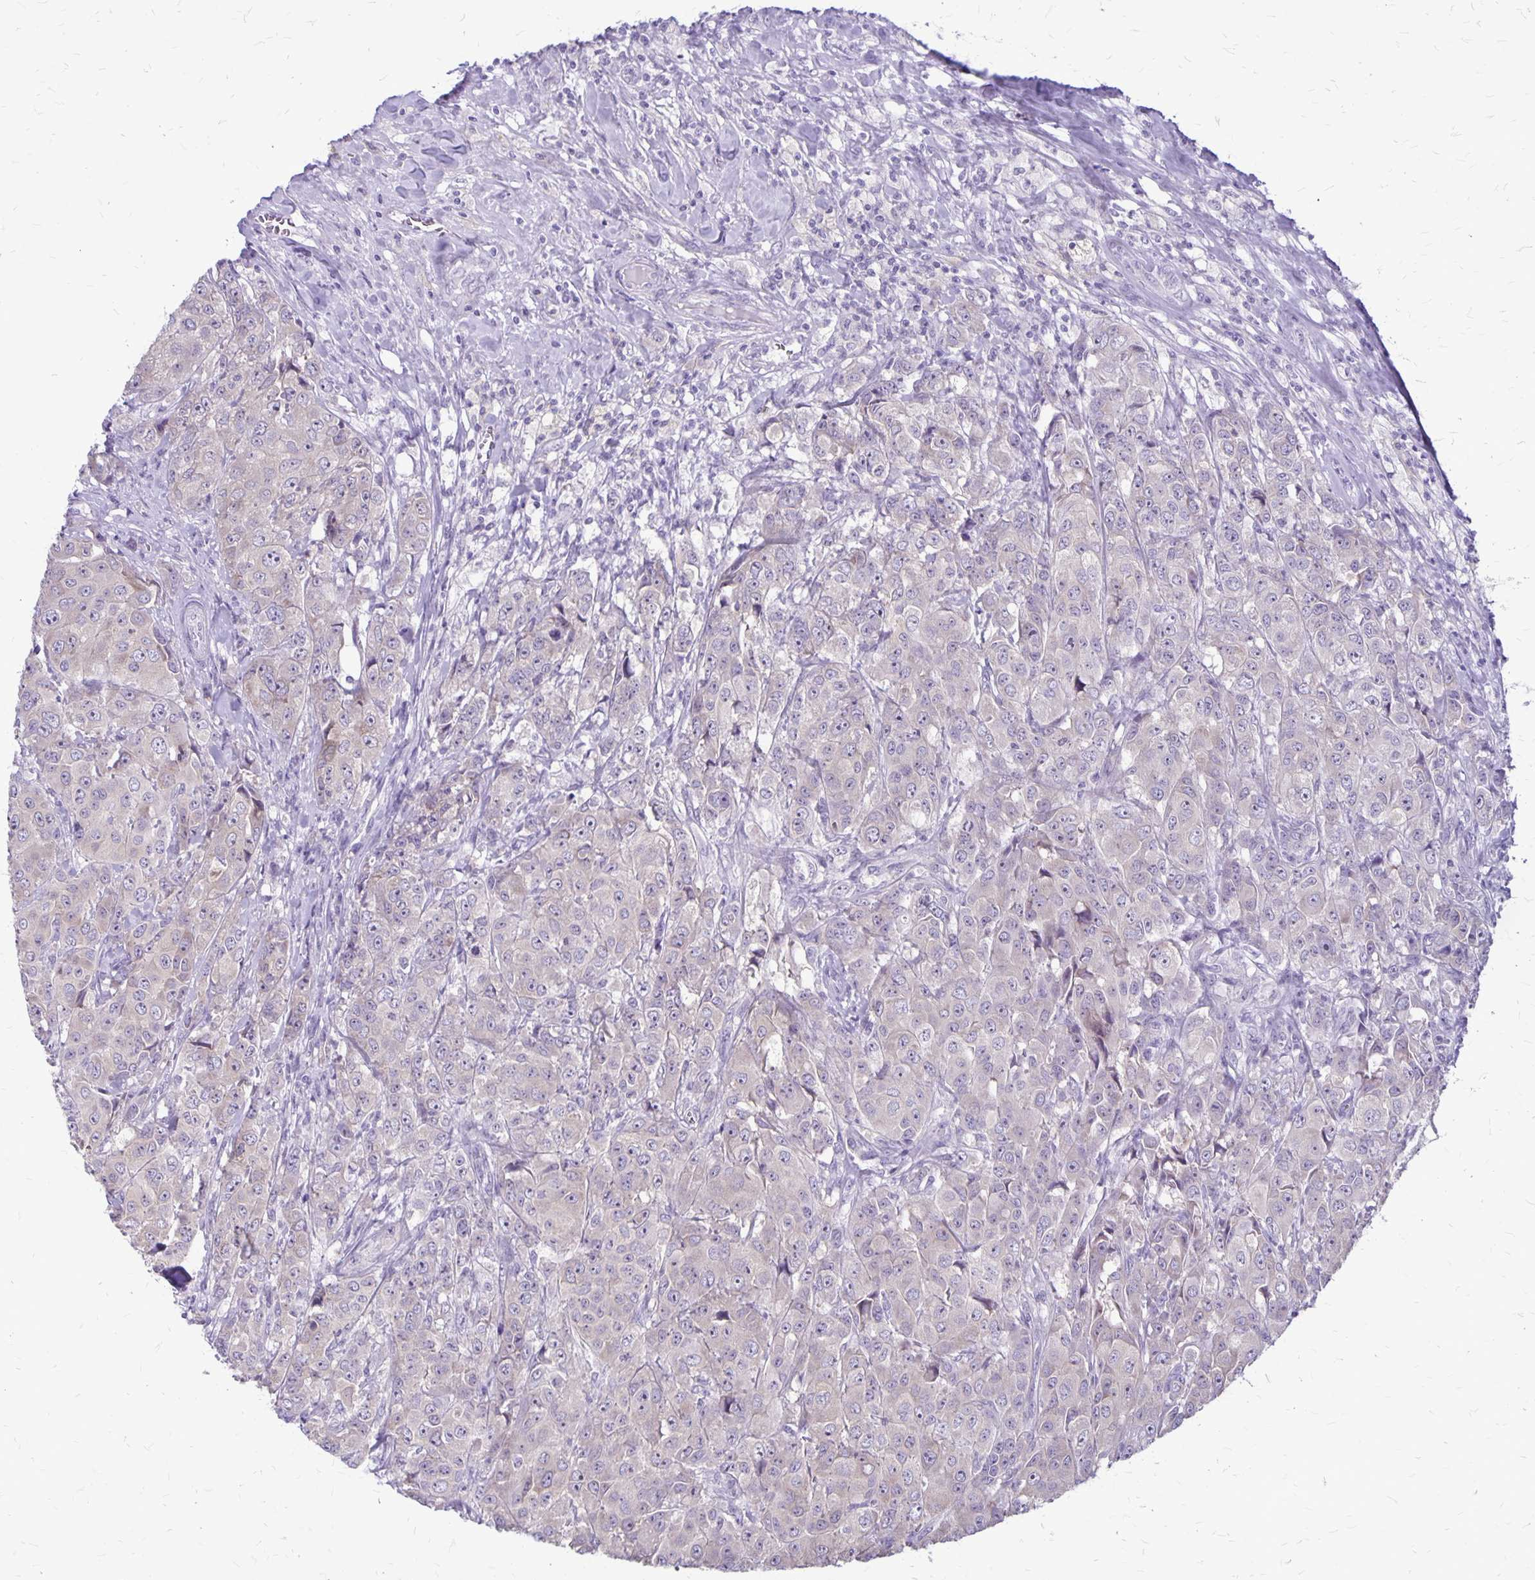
{"staining": {"intensity": "negative", "quantity": "none", "location": "none"}, "tissue": "breast cancer", "cell_type": "Tumor cells", "image_type": "cancer", "snomed": [{"axis": "morphology", "description": "Normal tissue, NOS"}, {"axis": "morphology", "description": "Duct carcinoma"}, {"axis": "topography", "description": "Breast"}], "caption": "An image of human breast cancer is negative for staining in tumor cells. (Immunohistochemistry (ihc), brightfield microscopy, high magnification).", "gene": "PLXNB3", "patient": {"sex": "female", "age": 43}}